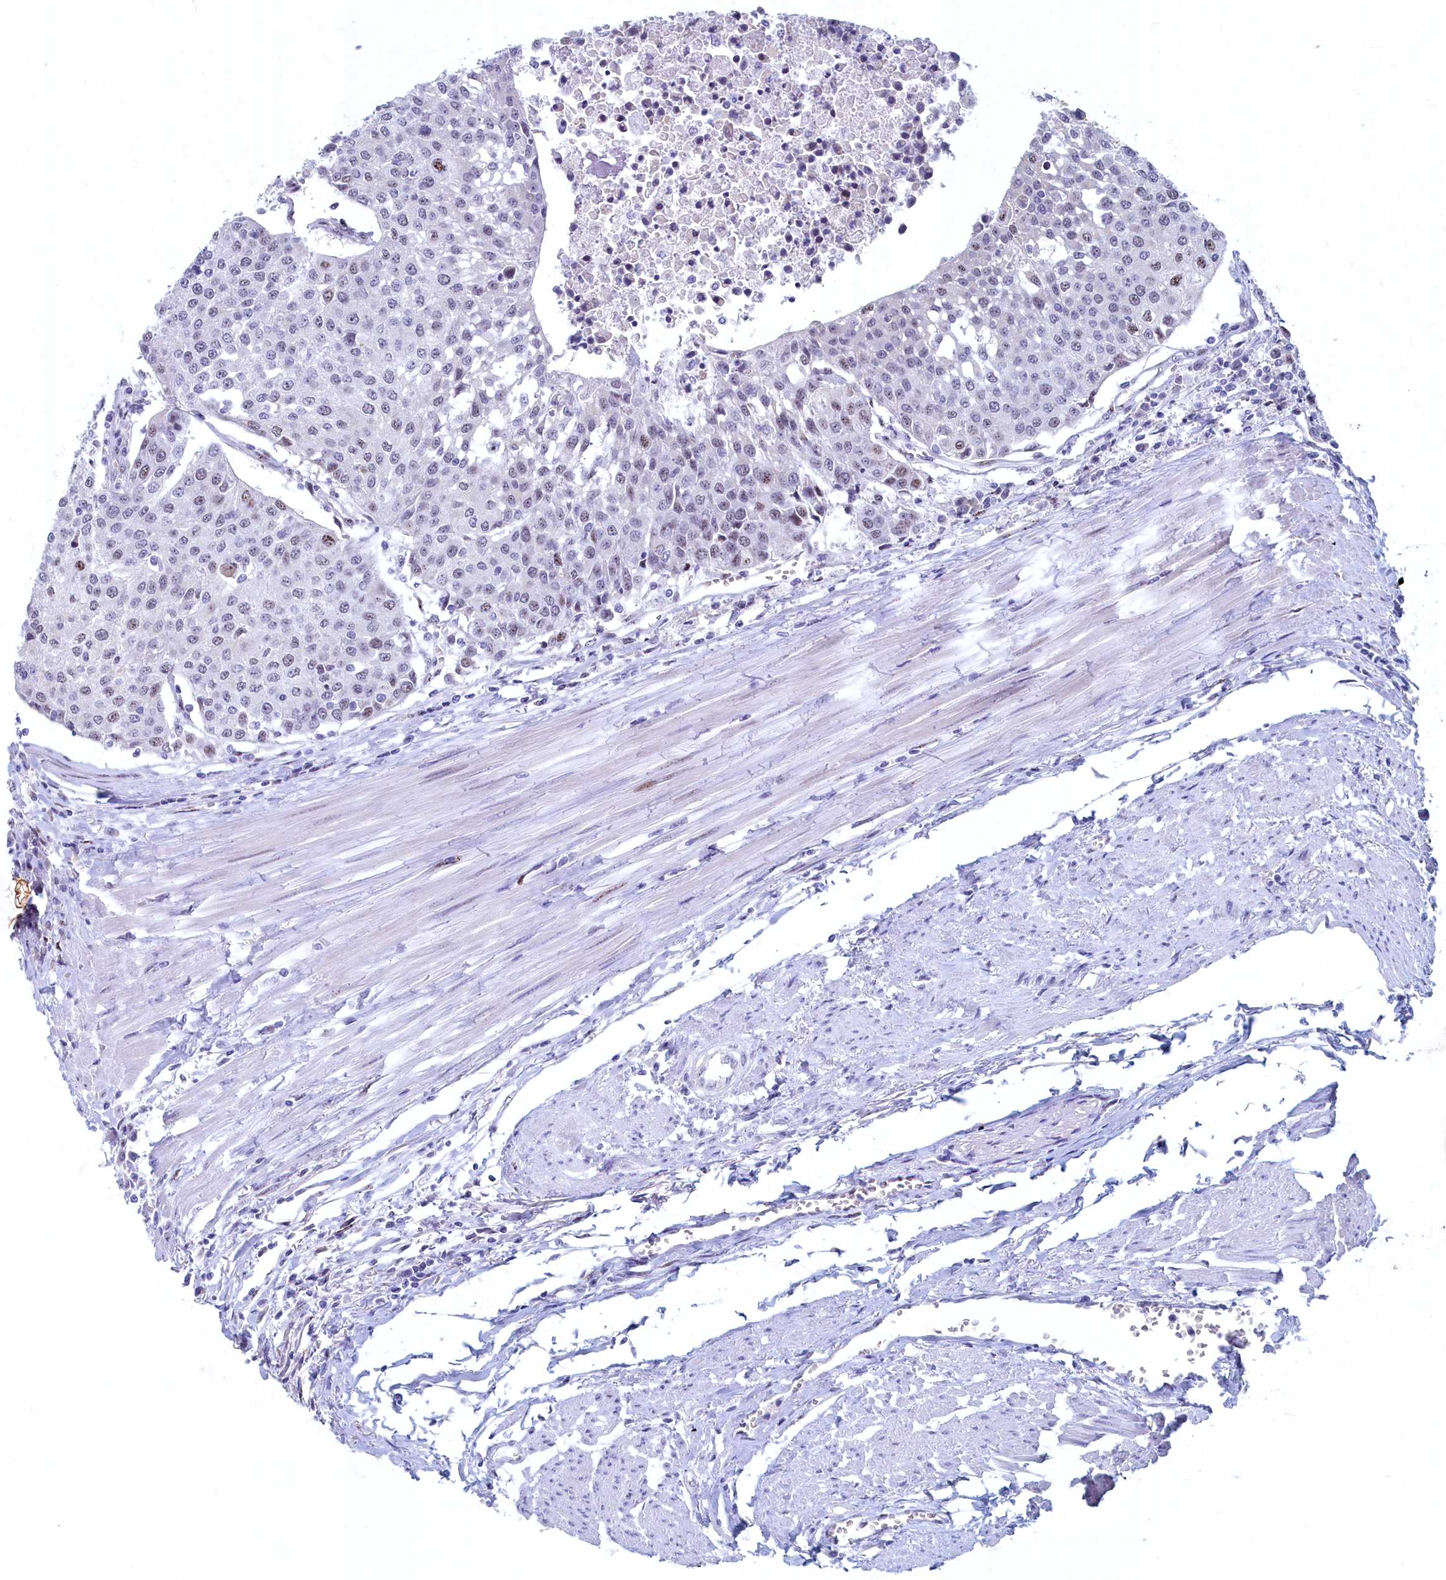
{"staining": {"intensity": "weak", "quantity": "25%-75%", "location": "nuclear"}, "tissue": "urothelial cancer", "cell_type": "Tumor cells", "image_type": "cancer", "snomed": [{"axis": "morphology", "description": "Urothelial carcinoma, High grade"}, {"axis": "topography", "description": "Urinary bladder"}], "caption": "Approximately 25%-75% of tumor cells in high-grade urothelial carcinoma display weak nuclear protein staining as visualized by brown immunohistochemical staining.", "gene": "WDR76", "patient": {"sex": "female", "age": 85}}